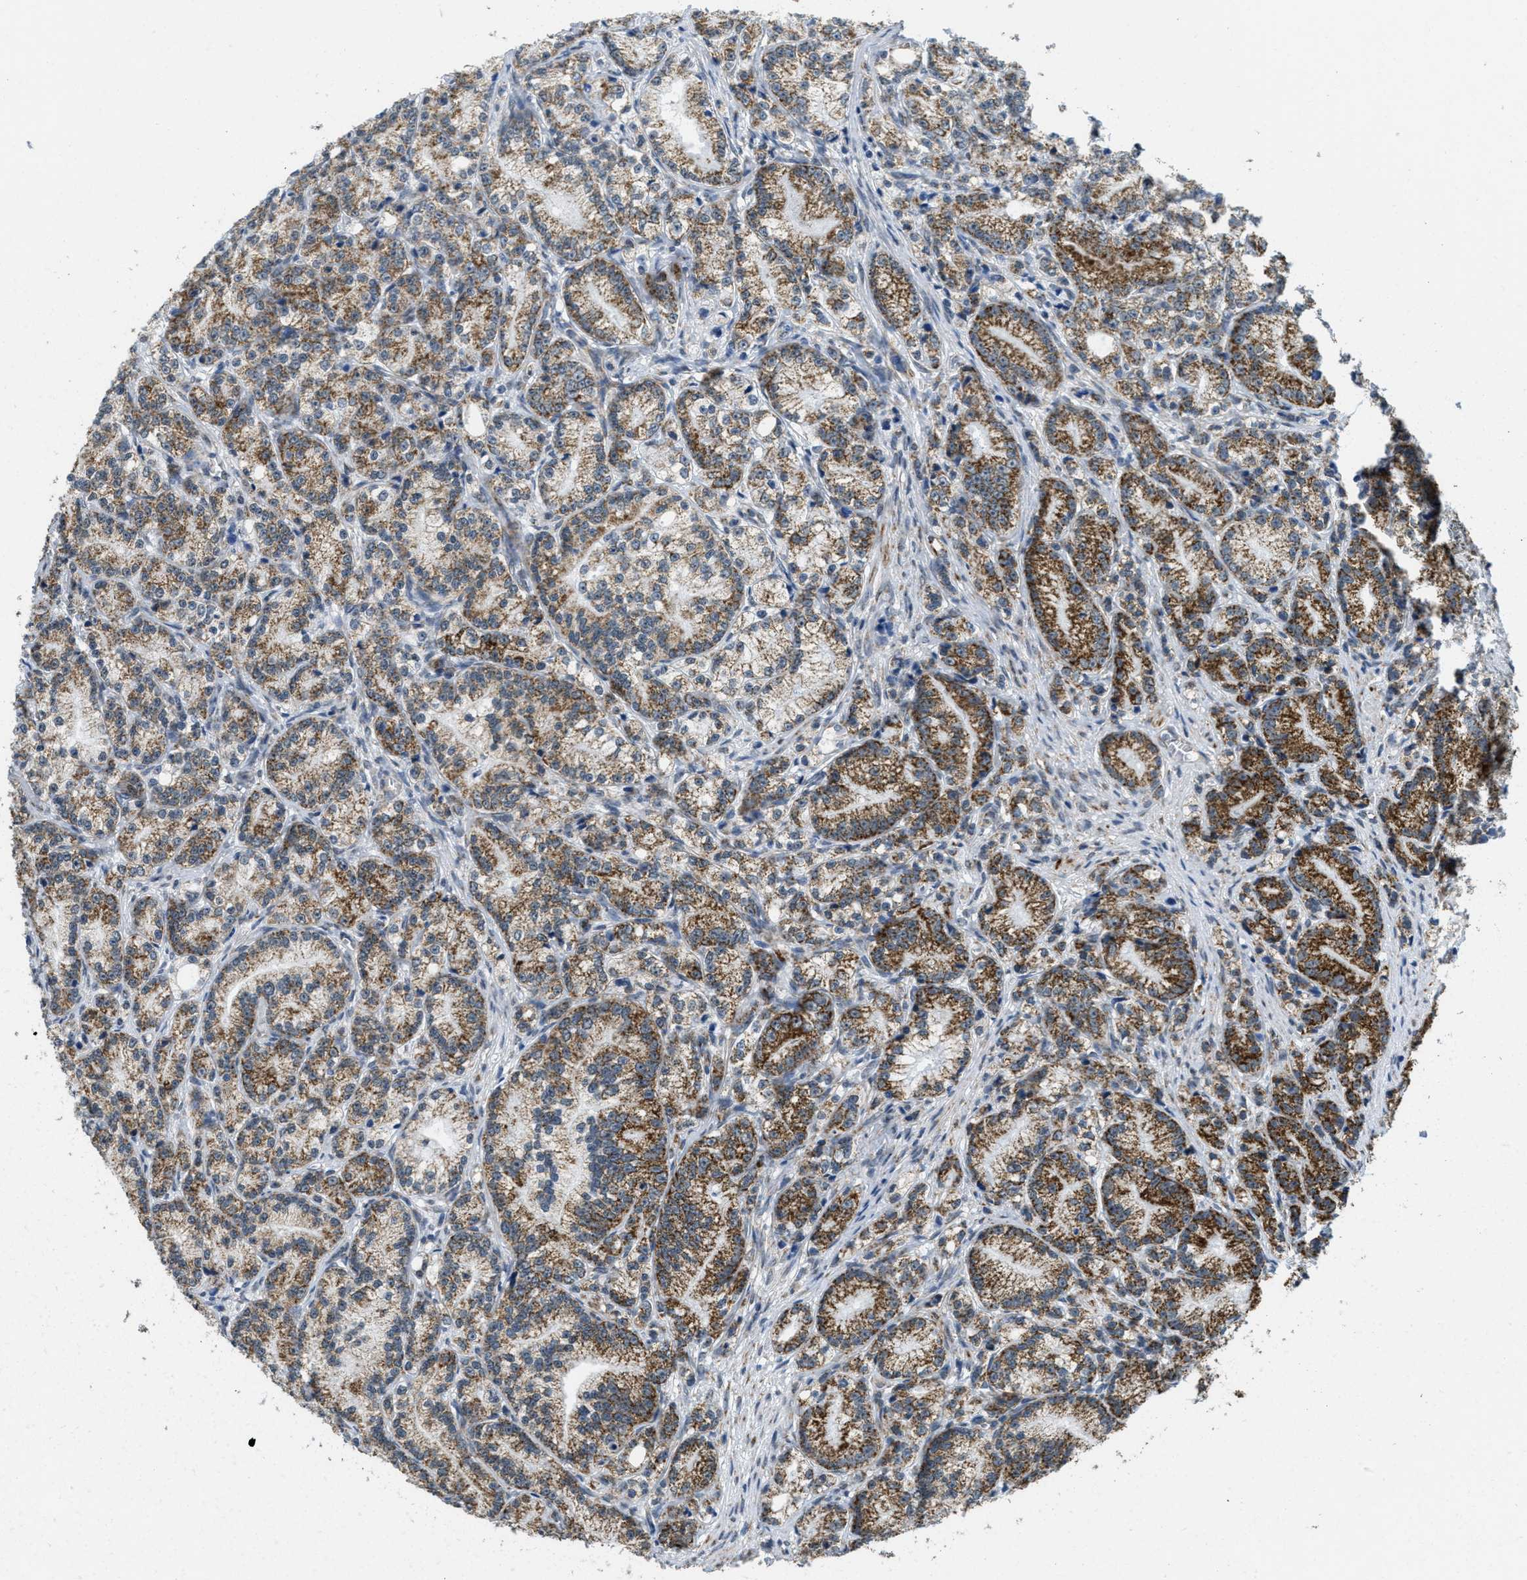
{"staining": {"intensity": "moderate", "quantity": ">75%", "location": "cytoplasmic/membranous"}, "tissue": "prostate cancer", "cell_type": "Tumor cells", "image_type": "cancer", "snomed": [{"axis": "morphology", "description": "Adenocarcinoma, Low grade"}, {"axis": "topography", "description": "Prostate"}], "caption": "Prostate cancer stained with immunohistochemistry shows moderate cytoplasmic/membranous positivity in about >75% of tumor cells.", "gene": "TOMM70", "patient": {"sex": "male", "age": 89}}